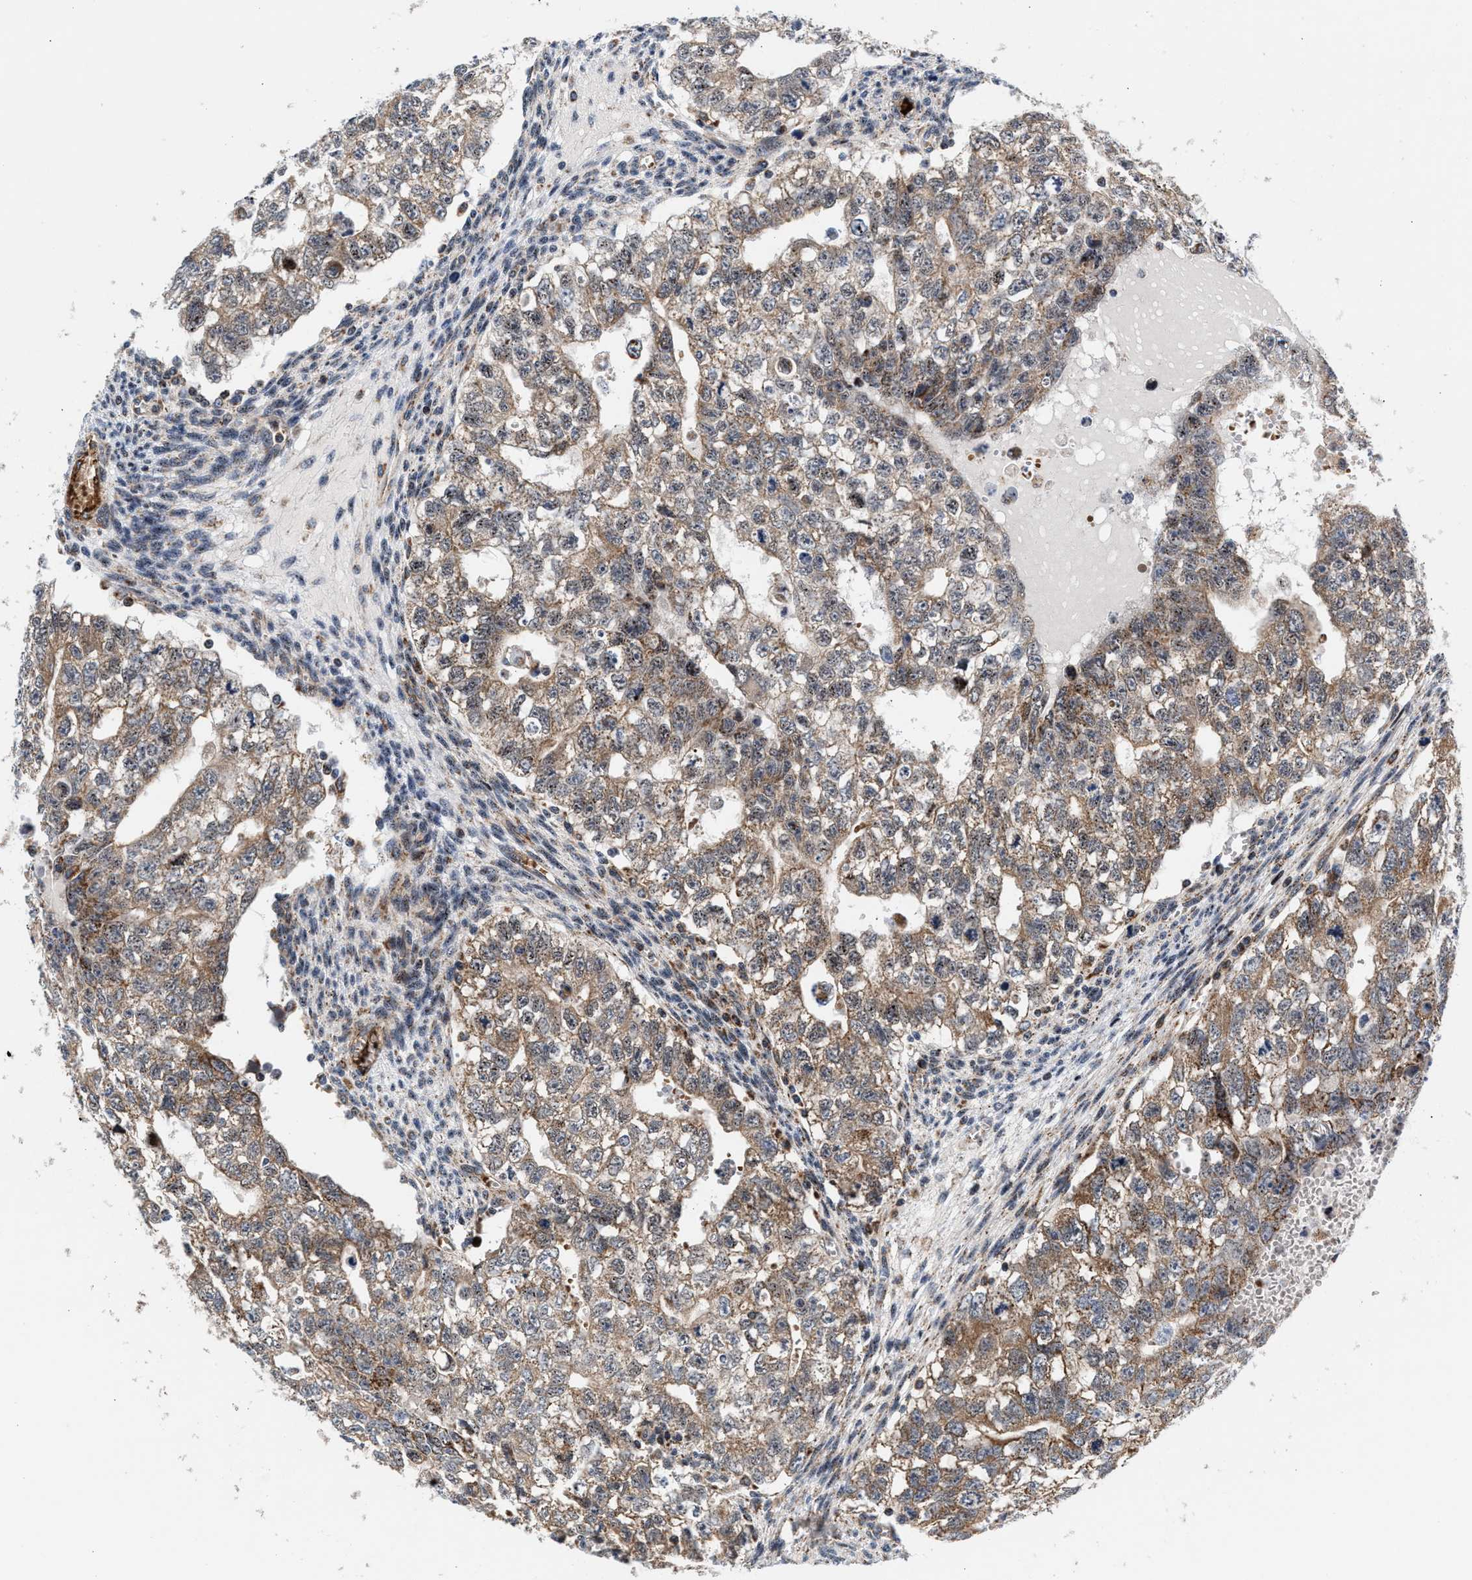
{"staining": {"intensity": "moderate", "quantity": ">75%", "location": "cytoplasmic/membranous"}, "tissue": "testis cancer", "cell_type": "Tumor cells", "image_type": "cancer", "snomed": [{"axis": "morphology", "description": "Seminoma, NOS"}, {"axis": "morphology", "description": "Carcinoma, Embryonal, NOS"}, {"axis": "topography", "description": "Testis"}], "caption": "A brown stain shows moderate cytoplasmic/membranous positivity of a protein in human testis cancer tumor cells. The staining was performed using DAB (3,3'-diaminobenzidine) to visualize the protein expression in brown, while the nuclei were stained in blue with hematoxylin (Magnification: 20x).", "gene": "SGK1", "patient": {"sex": "male", "age": 38}}